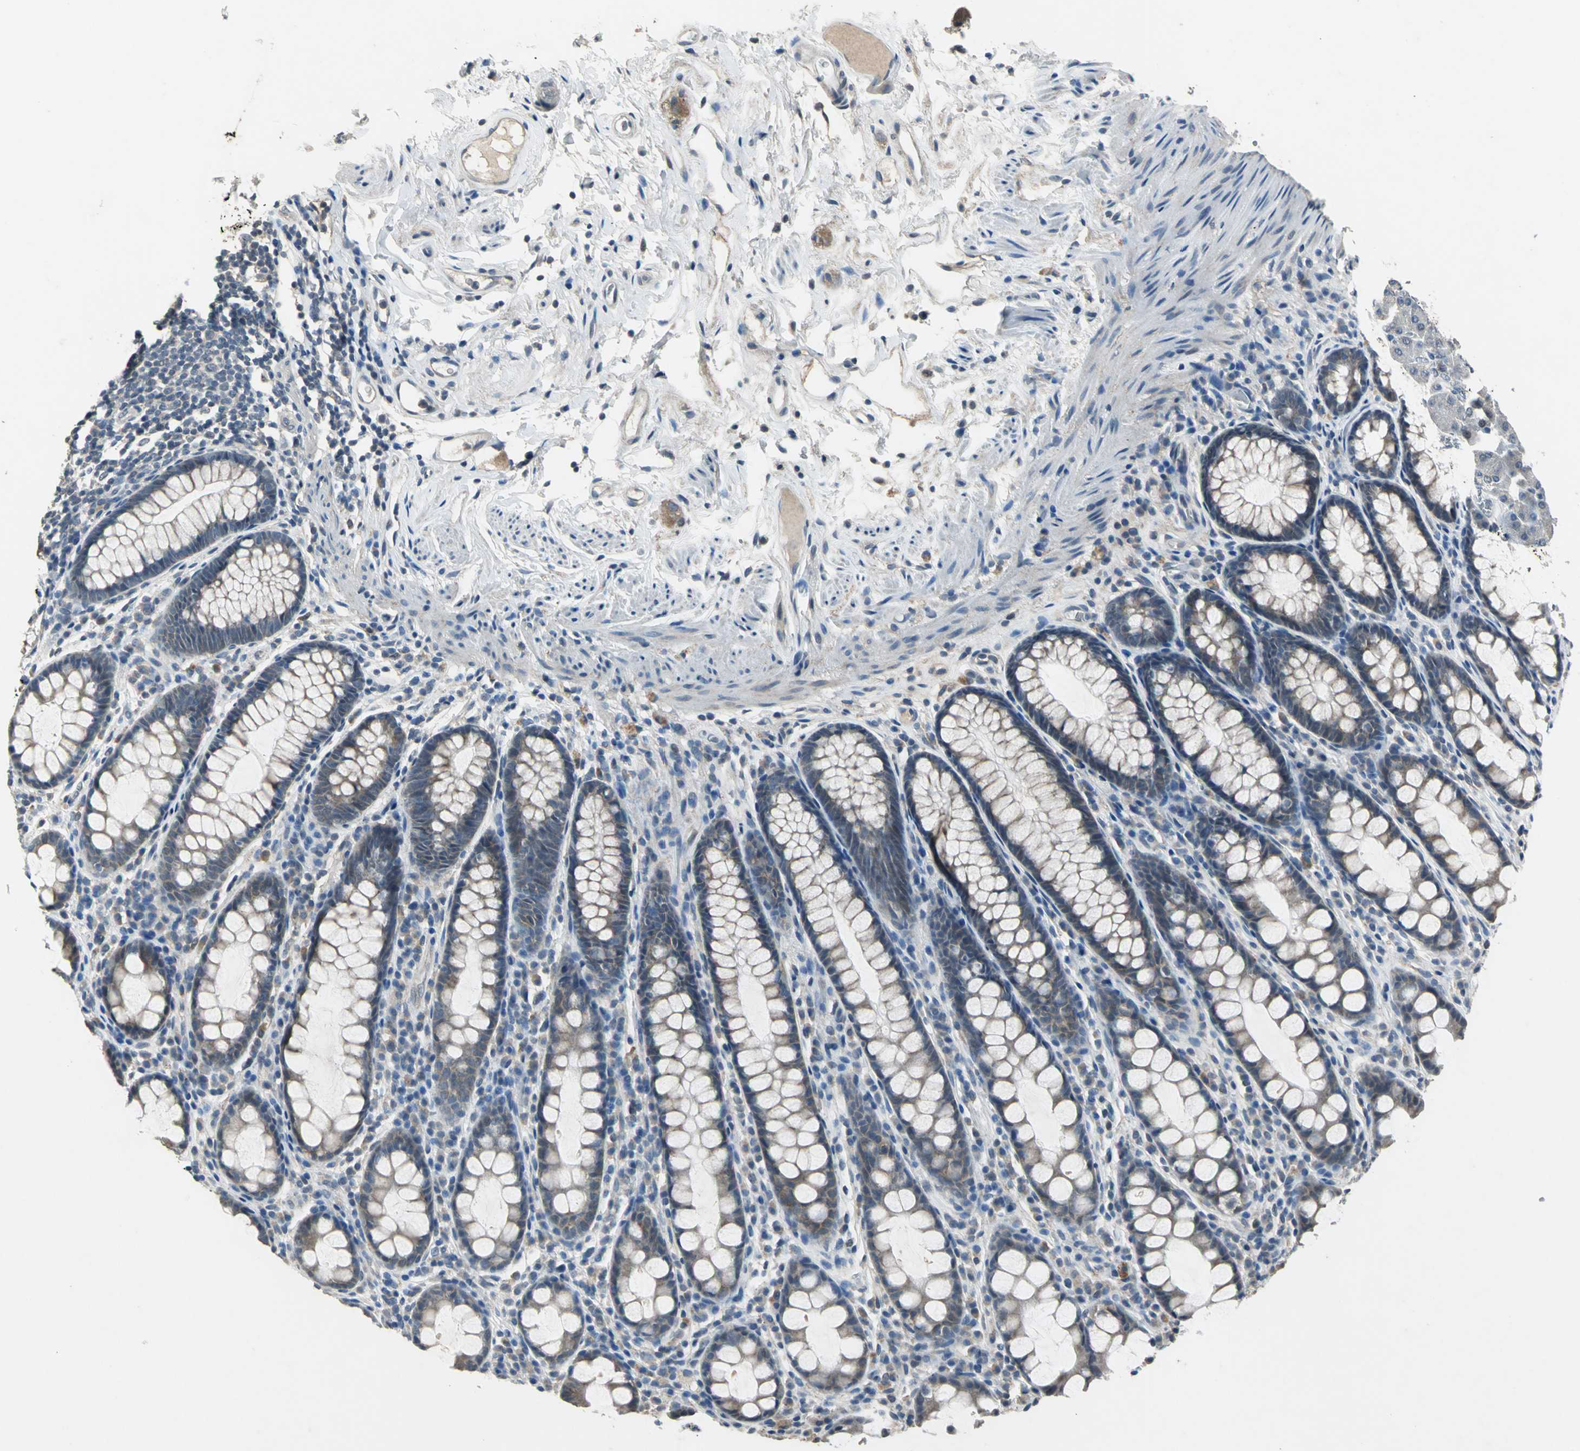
{"staining": {"intensity": "moderate", "quantity": "25%-75%", "location": "cytoplasmic/membranous"}, "tissue": "rectum", "cell_type": "Glandular cells", "image_type": "normal", "snomed": [{"axis": "morphology", "description": "Normal tissue, NOS"}, {"axis": "topography", "description": "Rectum"}], "caption": "Normal rectum shows moderate cytoplasmic/membranous positivity in approximately 25%-75% of glandular cells (DAB (3,3'-diaminobenzidine) IHC, brown staining for protein, blue staining for nuclei)..", "gene": "JADE3", "patient": {"sex": "male", "age": 92}}